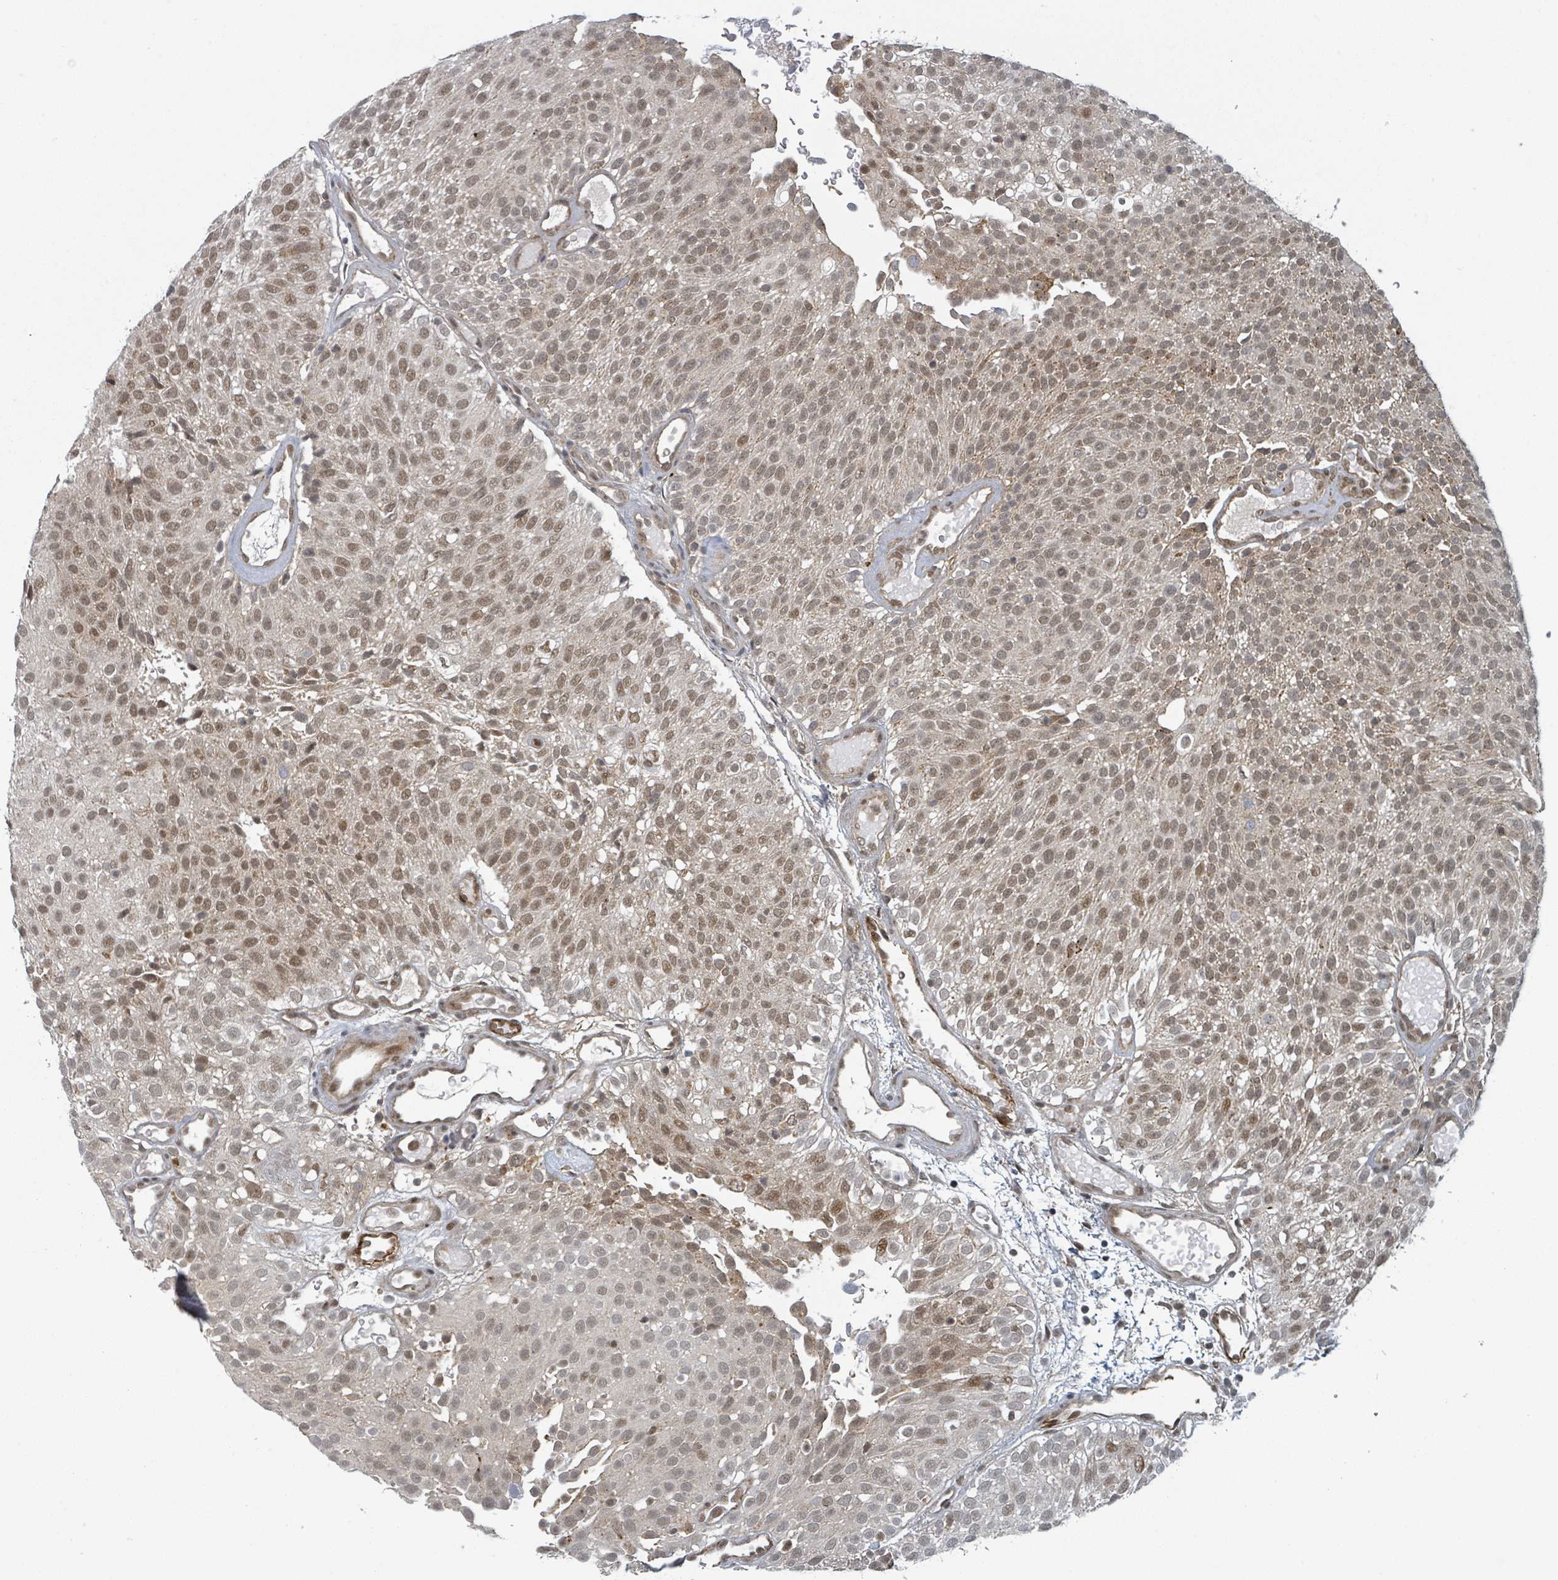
{"staining": {"intensity": "moderate", "quantity": ">75%", "location": "cytoplasmic/membranous,nuclear"}, "tissue": "urothelial cancer", "cell_type": "Tumor cells", "image_type": "cancer", "snomed": [{"axis": "morphology", "description": "Urothelial carcinoma, Low grade"}, {"axis": "topography", "description": "Urinary bladder"}], "caption": "Immunohistochemistry staining of low-grade urothelial carcinoma, which exhibits medium levels of moderate cytoplasmic/membranous and nuclear positivity in approximately >75% of tumor cells indicating moderate cytoplasmic/membranous and nuclear protein positivity. The staining was performed using DAB (3,3'-diaminobenzidine) (brown) for protein detection and nuclei were counterstained in hematoxylin (blue).", "gene": "GTF3C1", "patient": {"sex": "male", "age": 78}}